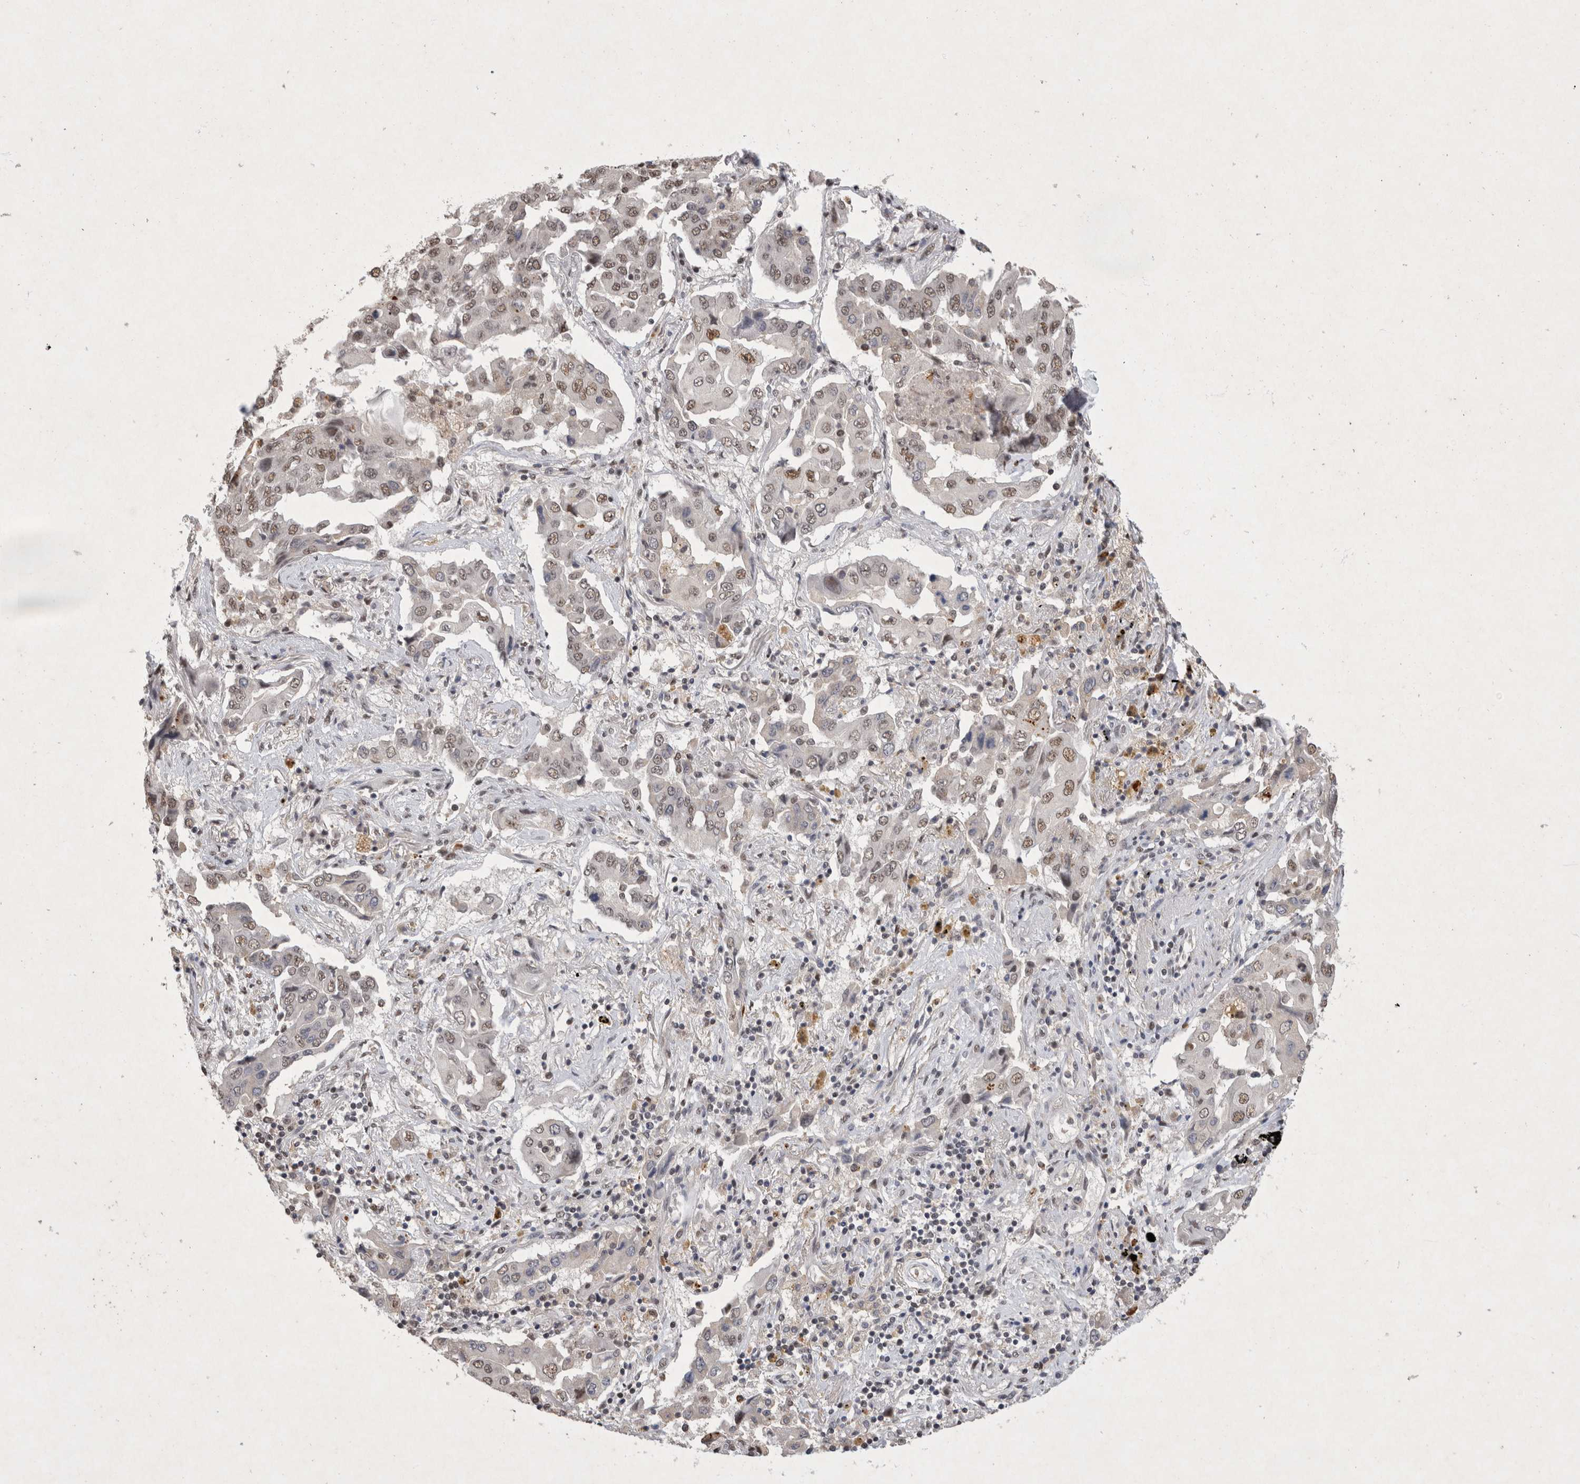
{"staining": {"intensity": "weak", "quantity": ">75%", "location": "nuclear"}, "tissue": "lung cancer", "cell_type": "Tumor cells", "image_type": "cancer", "snomed": [{"axis": "morphology", "description": "Adenocarcinoma, NOS"}, {"axis": "topography", "description": "Lung"}], "caption": "This histopathology image demonstrates immunohistochemistry staining of lung adenocarcinoma, with low weak nuclear staining in approximately >75% of tumor cells.", "gene": "XRCC5", "patient": {"sex": "female", "age": 65}}